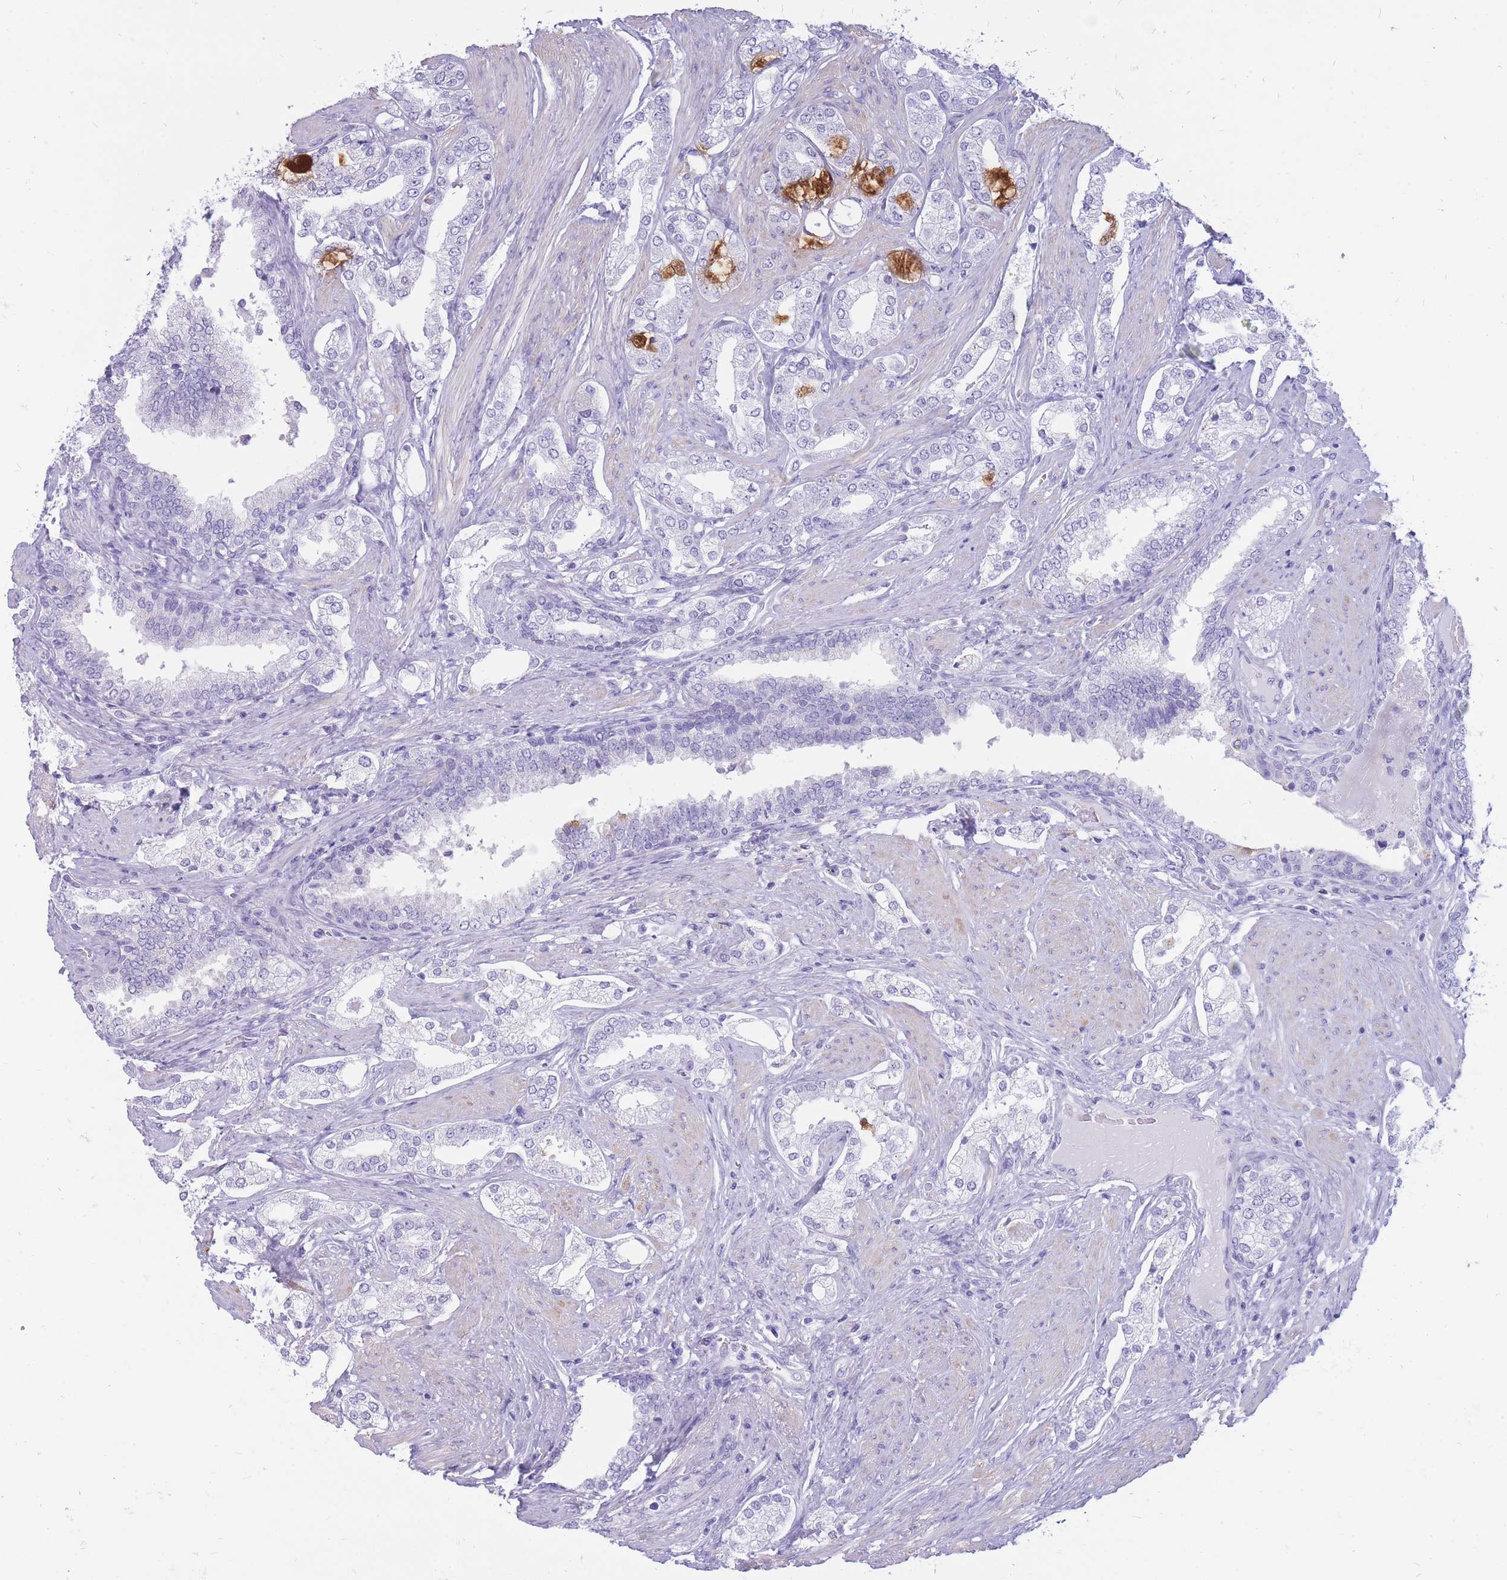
{"staining": {"intensity": "negative", "quantity": "none", "location": "none"}, "tissue": "prostate cancer", "cell_type": "Tumor cells", "image_type": "cancer", "snomed": [{"axis": "morphology", "description": "Adenocarcinoma, High grade"}, {"axis": "topography", "description": "Prostate"}], "caption": "Tumor cells show no significant protein positivity in prostate cancer (high-grade adenocarcinoma).", "gene": "CYP21A2", "patient": {"sex": "male", "age": 71}}